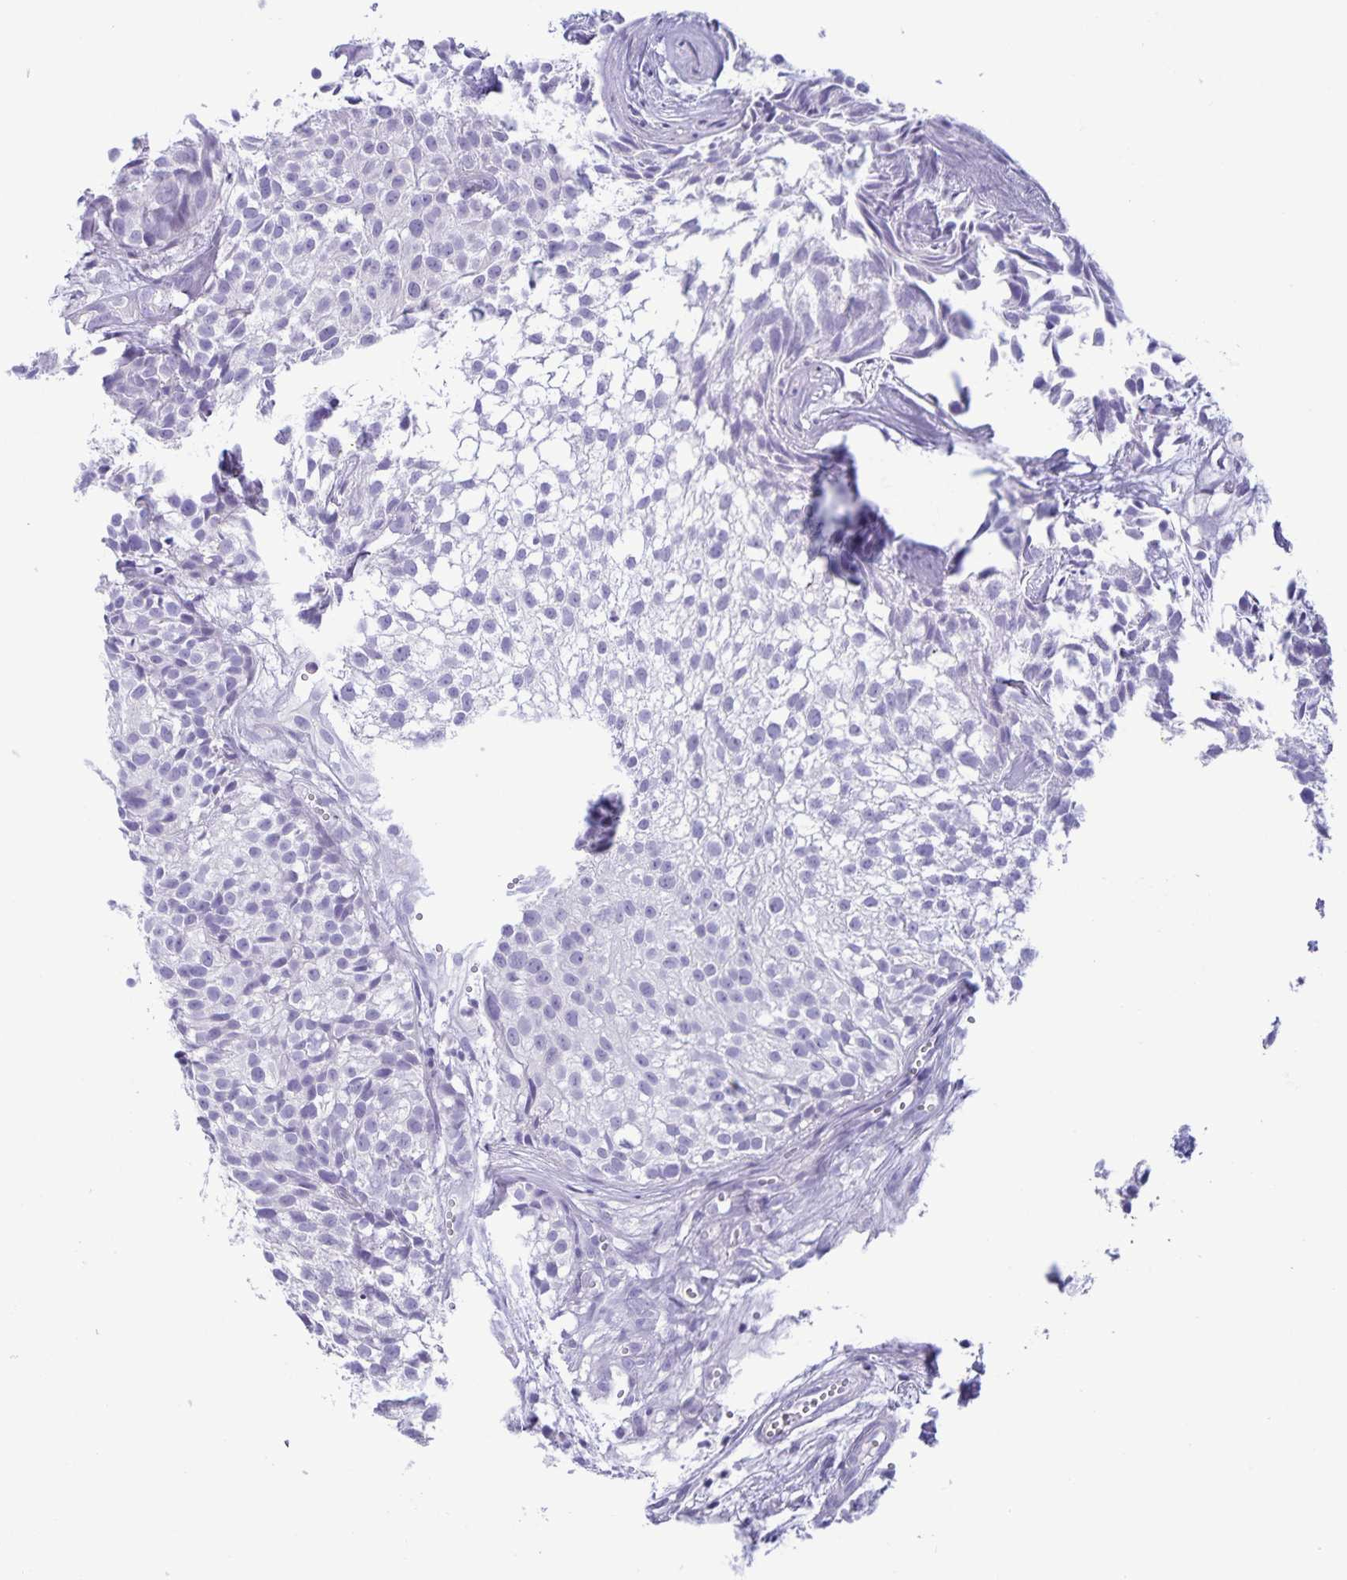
{"staining": {"intensity": "negative", "quantity": "none", "location": "none"}, "tissue": "urothelial cancer", "cell_type": "Tumor cells", "image_type": "cancer", "snomed": [{"axis": "morphology", "description": "Urothelial carcinoma, Low grade"}, {"axis": "topography", "description": "Urinary bladder"}], "caption": "Tumor cells are negative for brown protein staining in urothelial cancer.", "gene": "IBTK", "patient": {"sex": "male", "age": 70}}